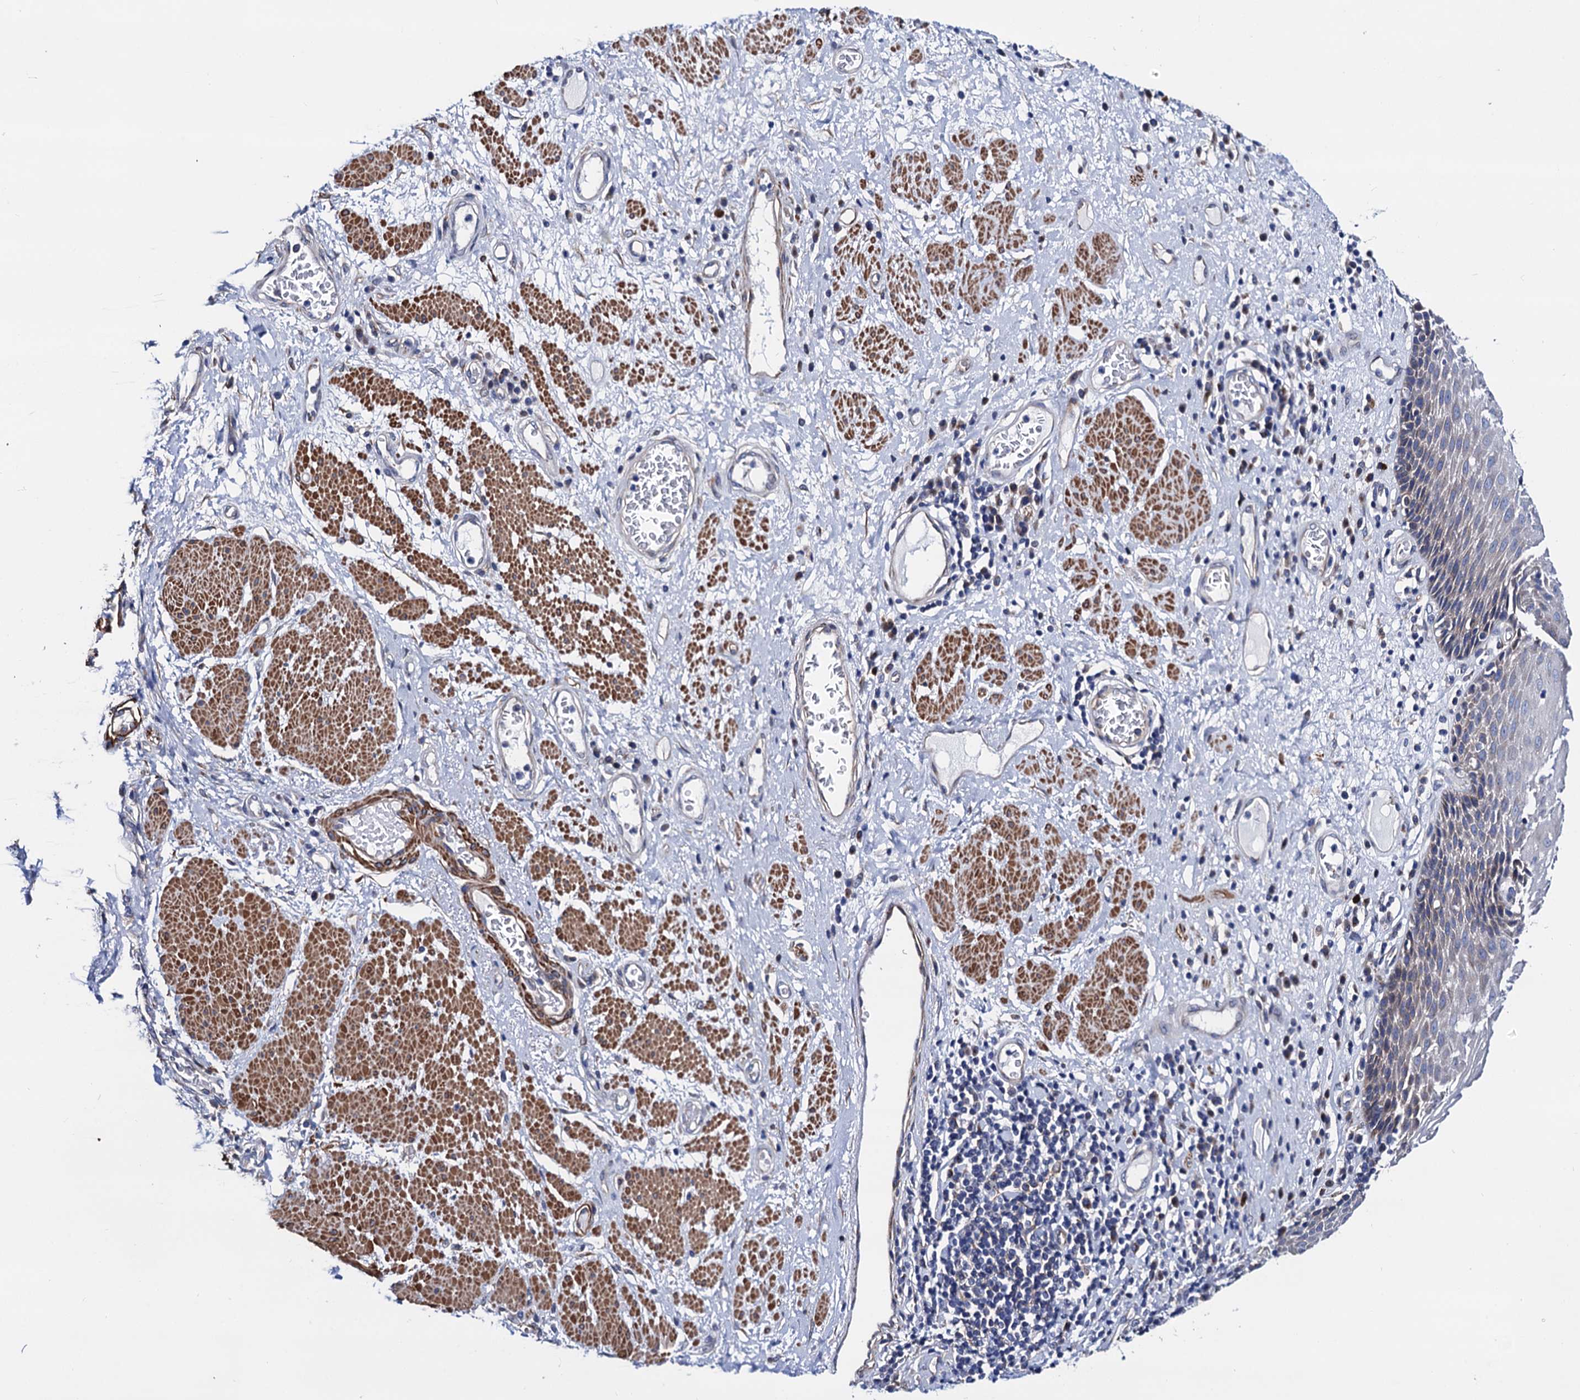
{"staining": {"intensity": "moderate", "quantity": "25%-75%", "location": "cytoplasmic/membranous"}, "tissue": "esophagus", "cell_type": "Squamous epithelial cells", "image_type": "normal", "snomed": [{"axis": "morphology", "description": "Normal tissue, NOS"}, {"axis": "morphology", "description": "Adenocarcinoma, NOS"}, {"axis": "topography", "description": "Esophagus"}], "caption": "Immunohistochemistry (IHC) (DAB (3,3'-diaminobenzidine)) staining of normal human esophagus exhibits moderate cytoplasmic/membranous protein expression in about 25%-75% of squamous epithelial cells.", "gene": "ZDHHC18", "patient": {"sex": "male", "age": 62}}